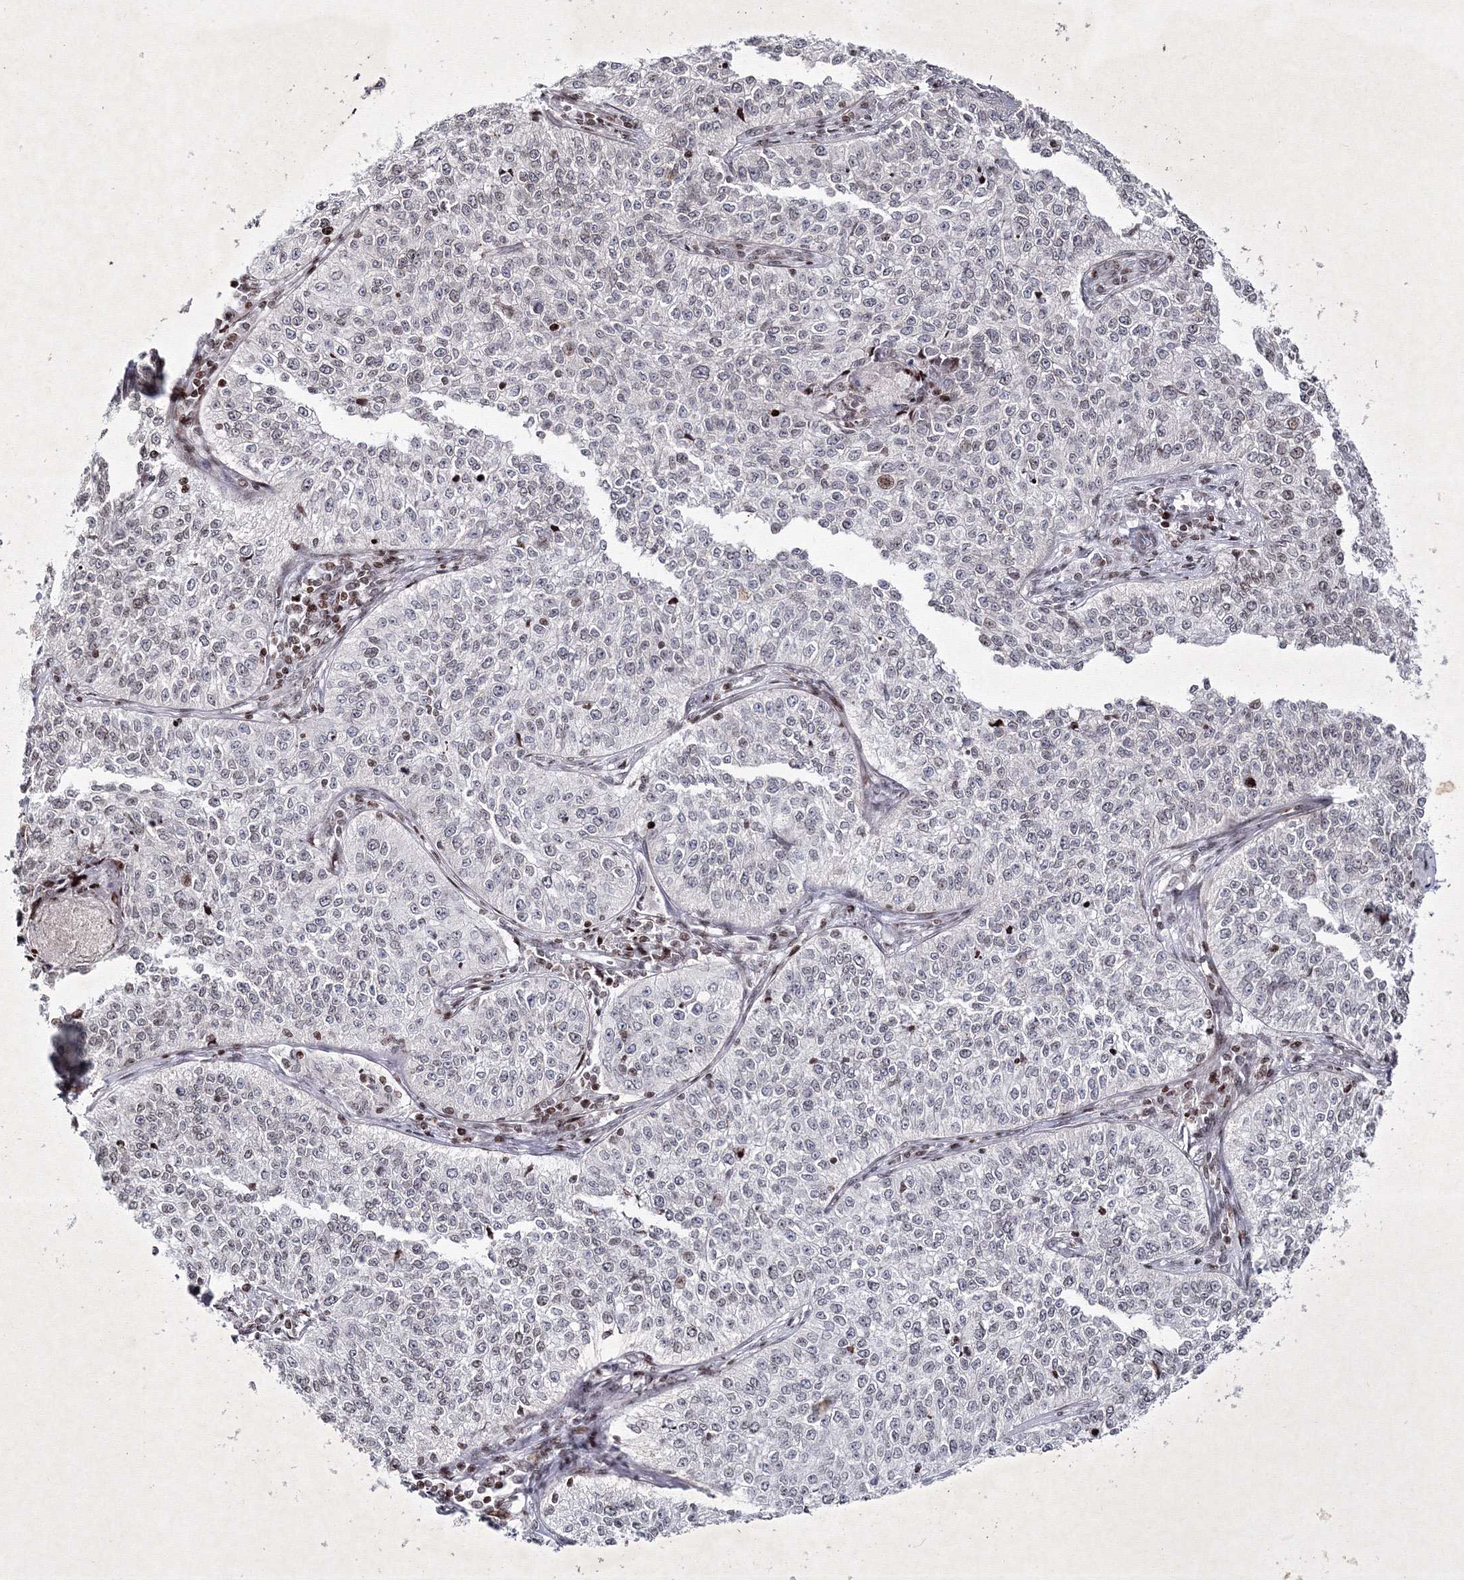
{"staining": {"intensity": "negative", "quantity": "none", "location": "none"}, "tissue": "cervical cancer", "cell_type": "Tumor cells", "image_type": "cancer", "snomed": [{"axis": "morphology", "description": "Squamous cell carcinoma, NOS"}, {"axis": "topography", "description": "Cervix"}], "caption": "Tumor cells are negative for protein expression in human cervical cancer (squamous cell carcinoma). The staining was performed using DAB to visualize the protein expression in brown, while the nuclei were stained in blue with hematoxylin (Magnification: 20x).", "gene": "SMIM29", "patient": {"sex": "female", "age": 35}}